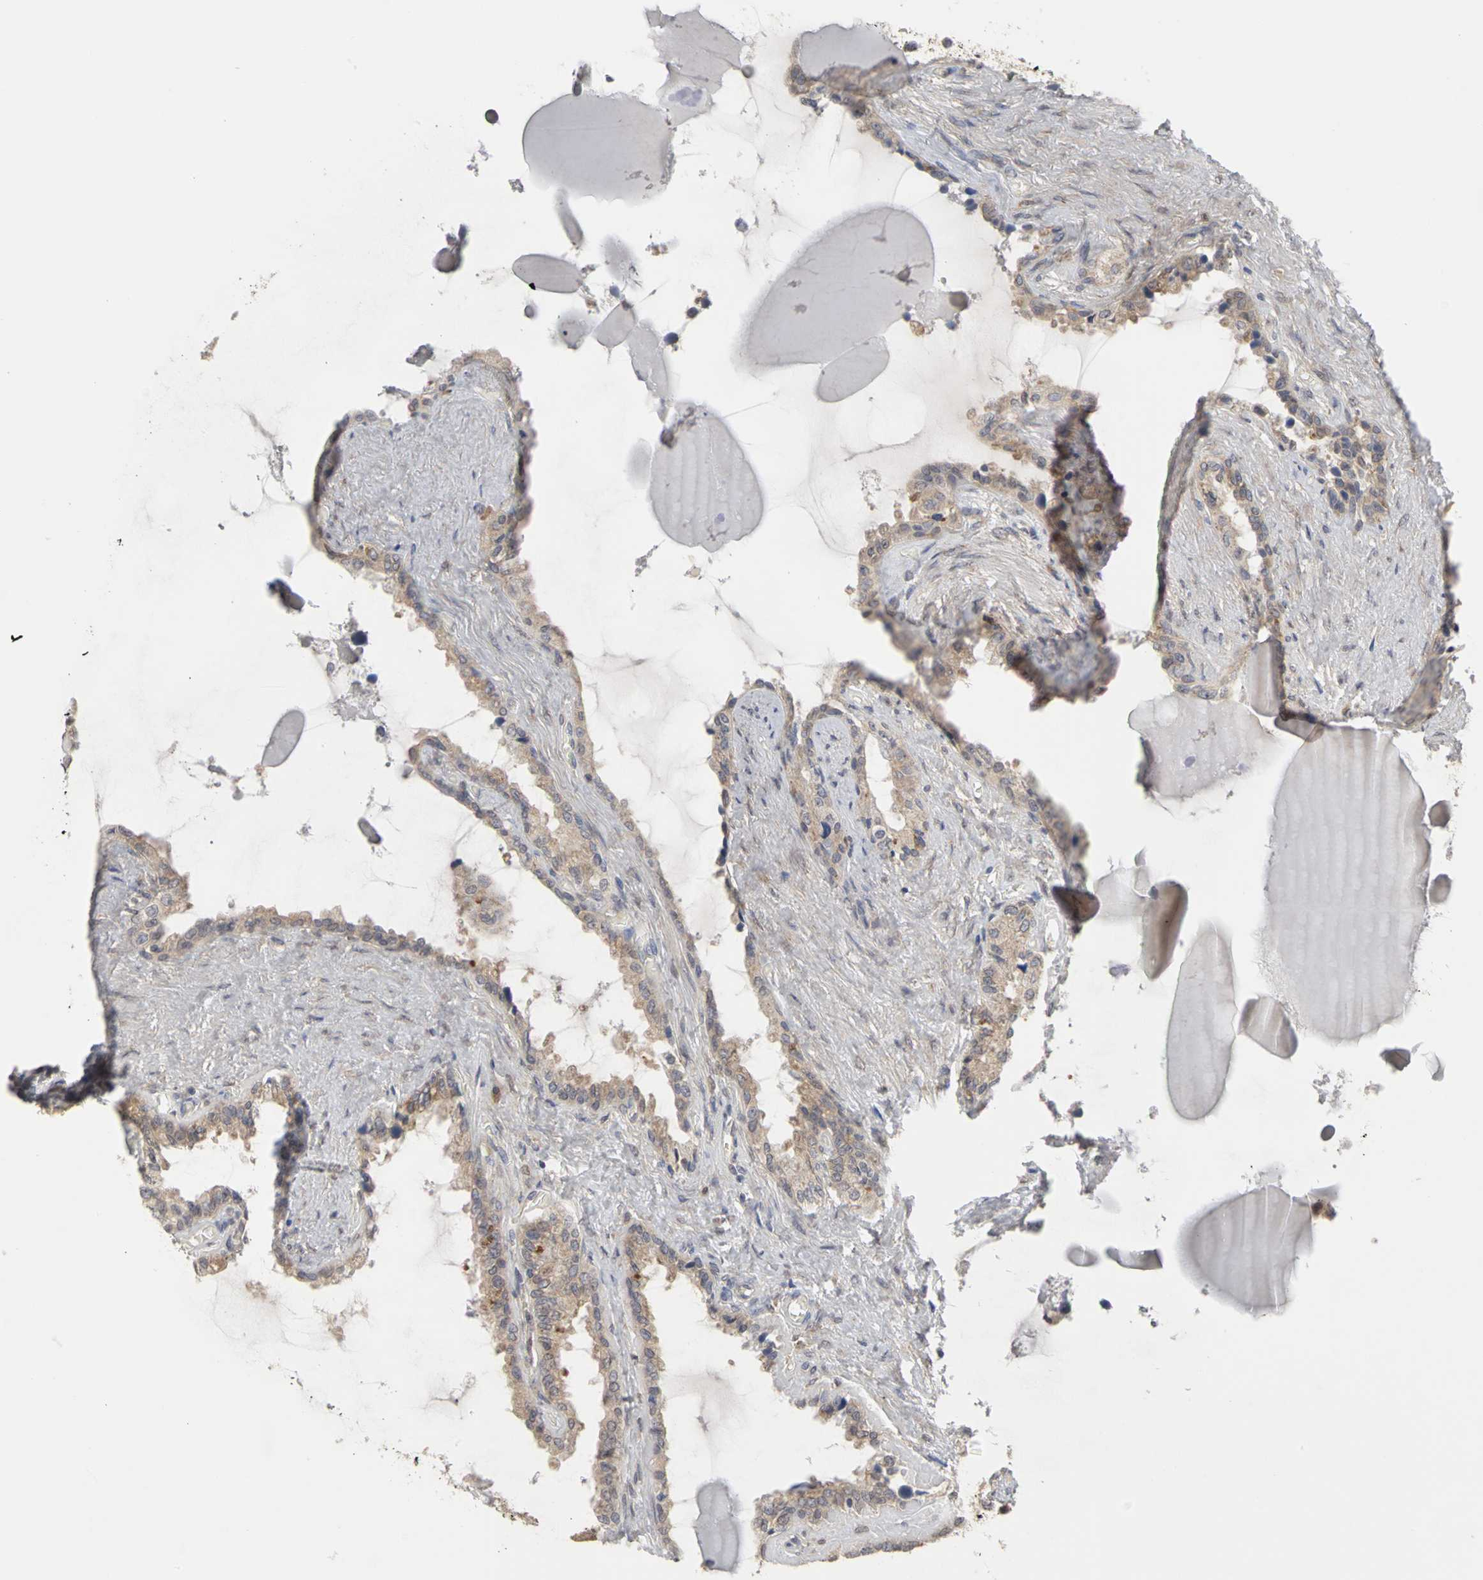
{"staining": {"intensity": "weak", "quantity": ">75%", "location": "cytoplasmic/membranous"}, "tissue": "seminal vesicle", "cell_type": "Glandular cells", "image_type": "normal", "snomed": [{"axis": "morphology", "description": "Normal tissue, NOS"}, {"axis": "morphology", "description": "Inflammation, NOS"}, {"axis": "topography", "description": "Urinary bladder"}, {"axis": "topography", "description": "Prostate"}, {"axis": "topography", "description": "Seminal veicle"}], "caption": "Protein staining by immunohistochemistry reveals weak cytoplasmic/membranous expression in approximately >75% of glandular cells in benign seminal vesicle. (brown staining indicates protein expression, while blue staining denotes nuclei).", "gene": "IRAK1", "patient": {"sex": "male", "age": 82}}